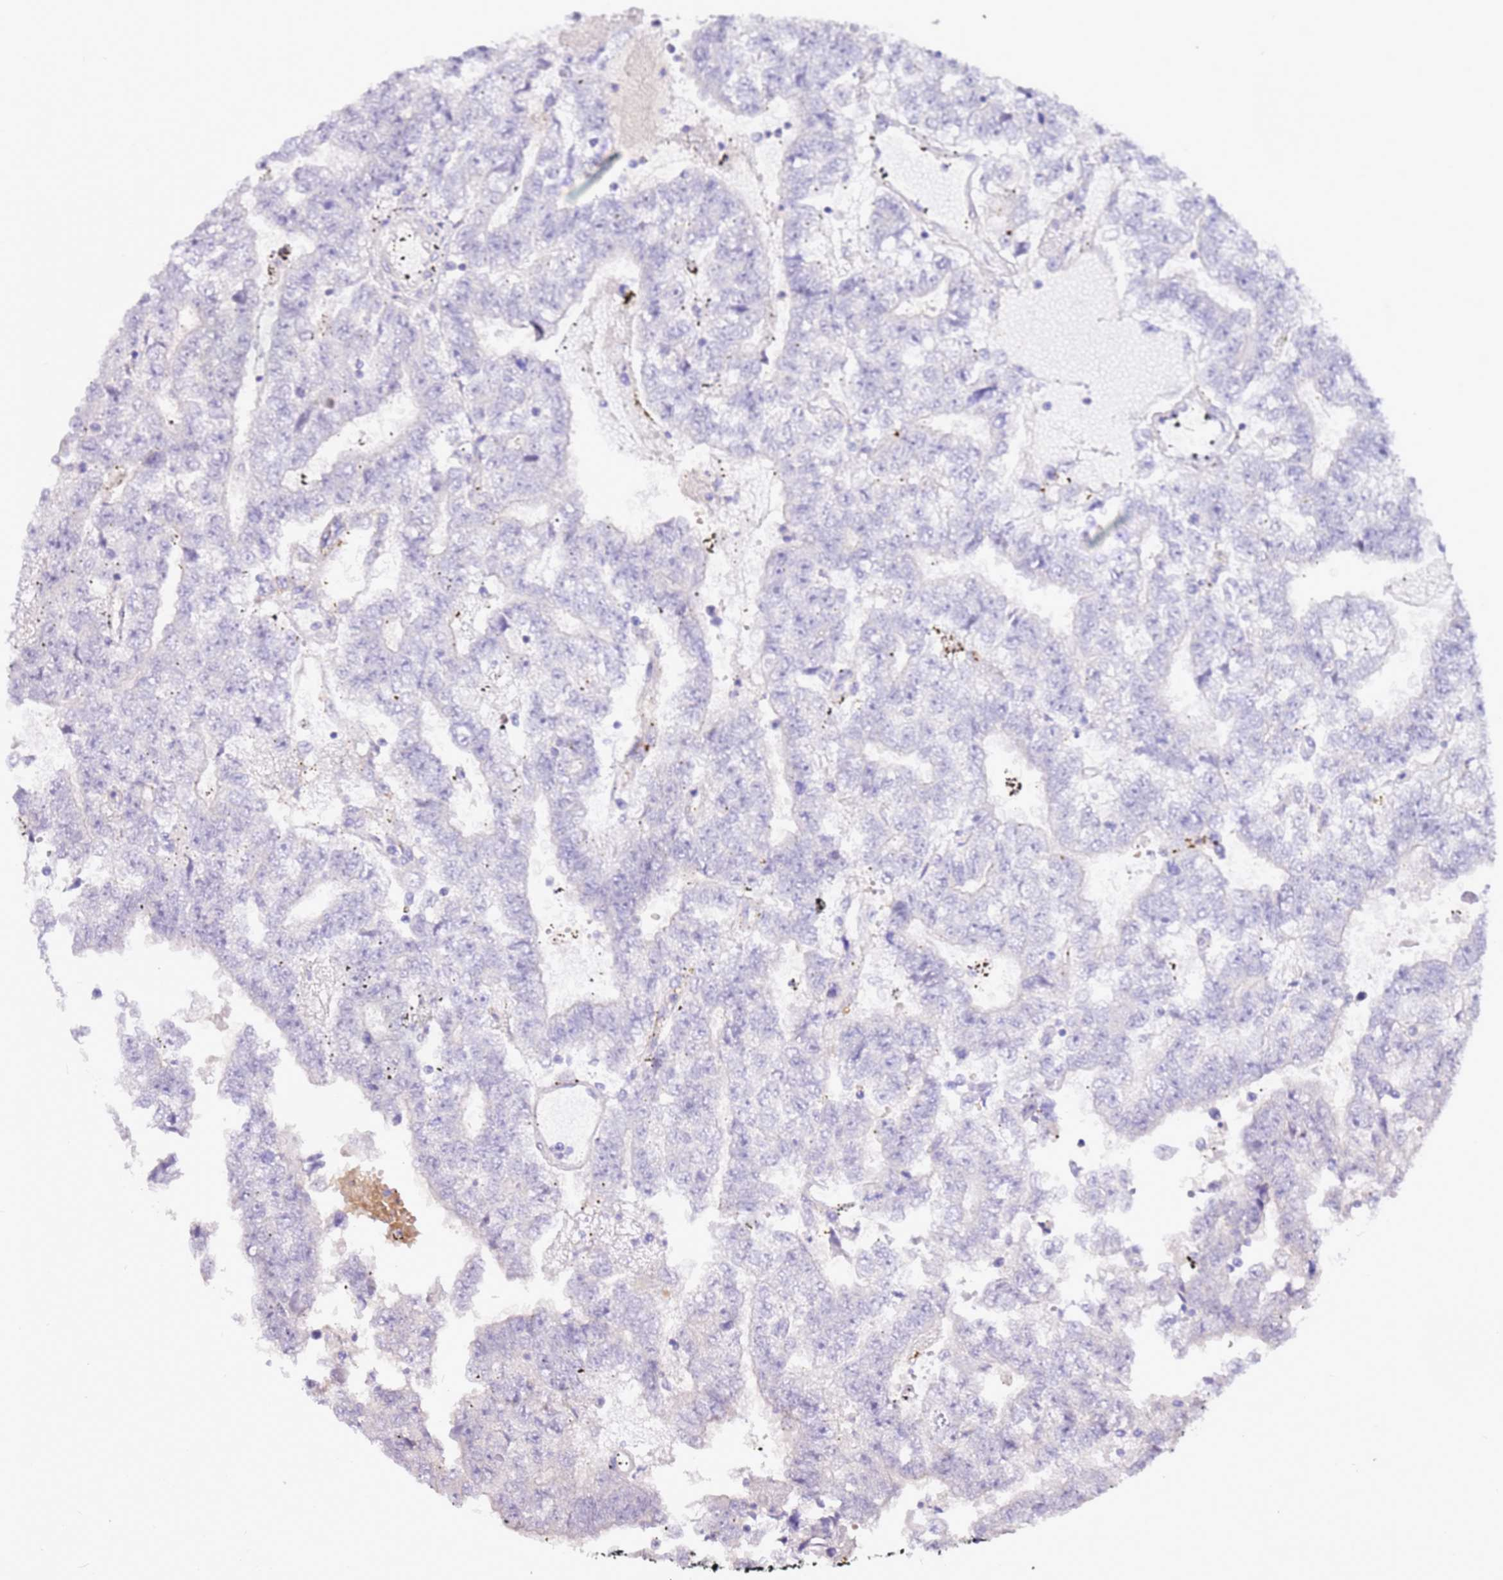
{"staining": {"intensity": "negative", "quantity": "none", "location": "none"}, "tissue": "testis cancer", "cell_type": "Tumor cells", "image_type": "cancer", "snomed": [{"axis": "morphology", "description": "Carcinoma, Embryonal, NOS"}, {"axis": "topography", "description": "Testis"}], "caption": "Testis cancer was stained to show a protein in brown. There is no significant staining in tumor cells.", "gene": "DCDC2B", "patient": {"sex": "male", "age": 25}}